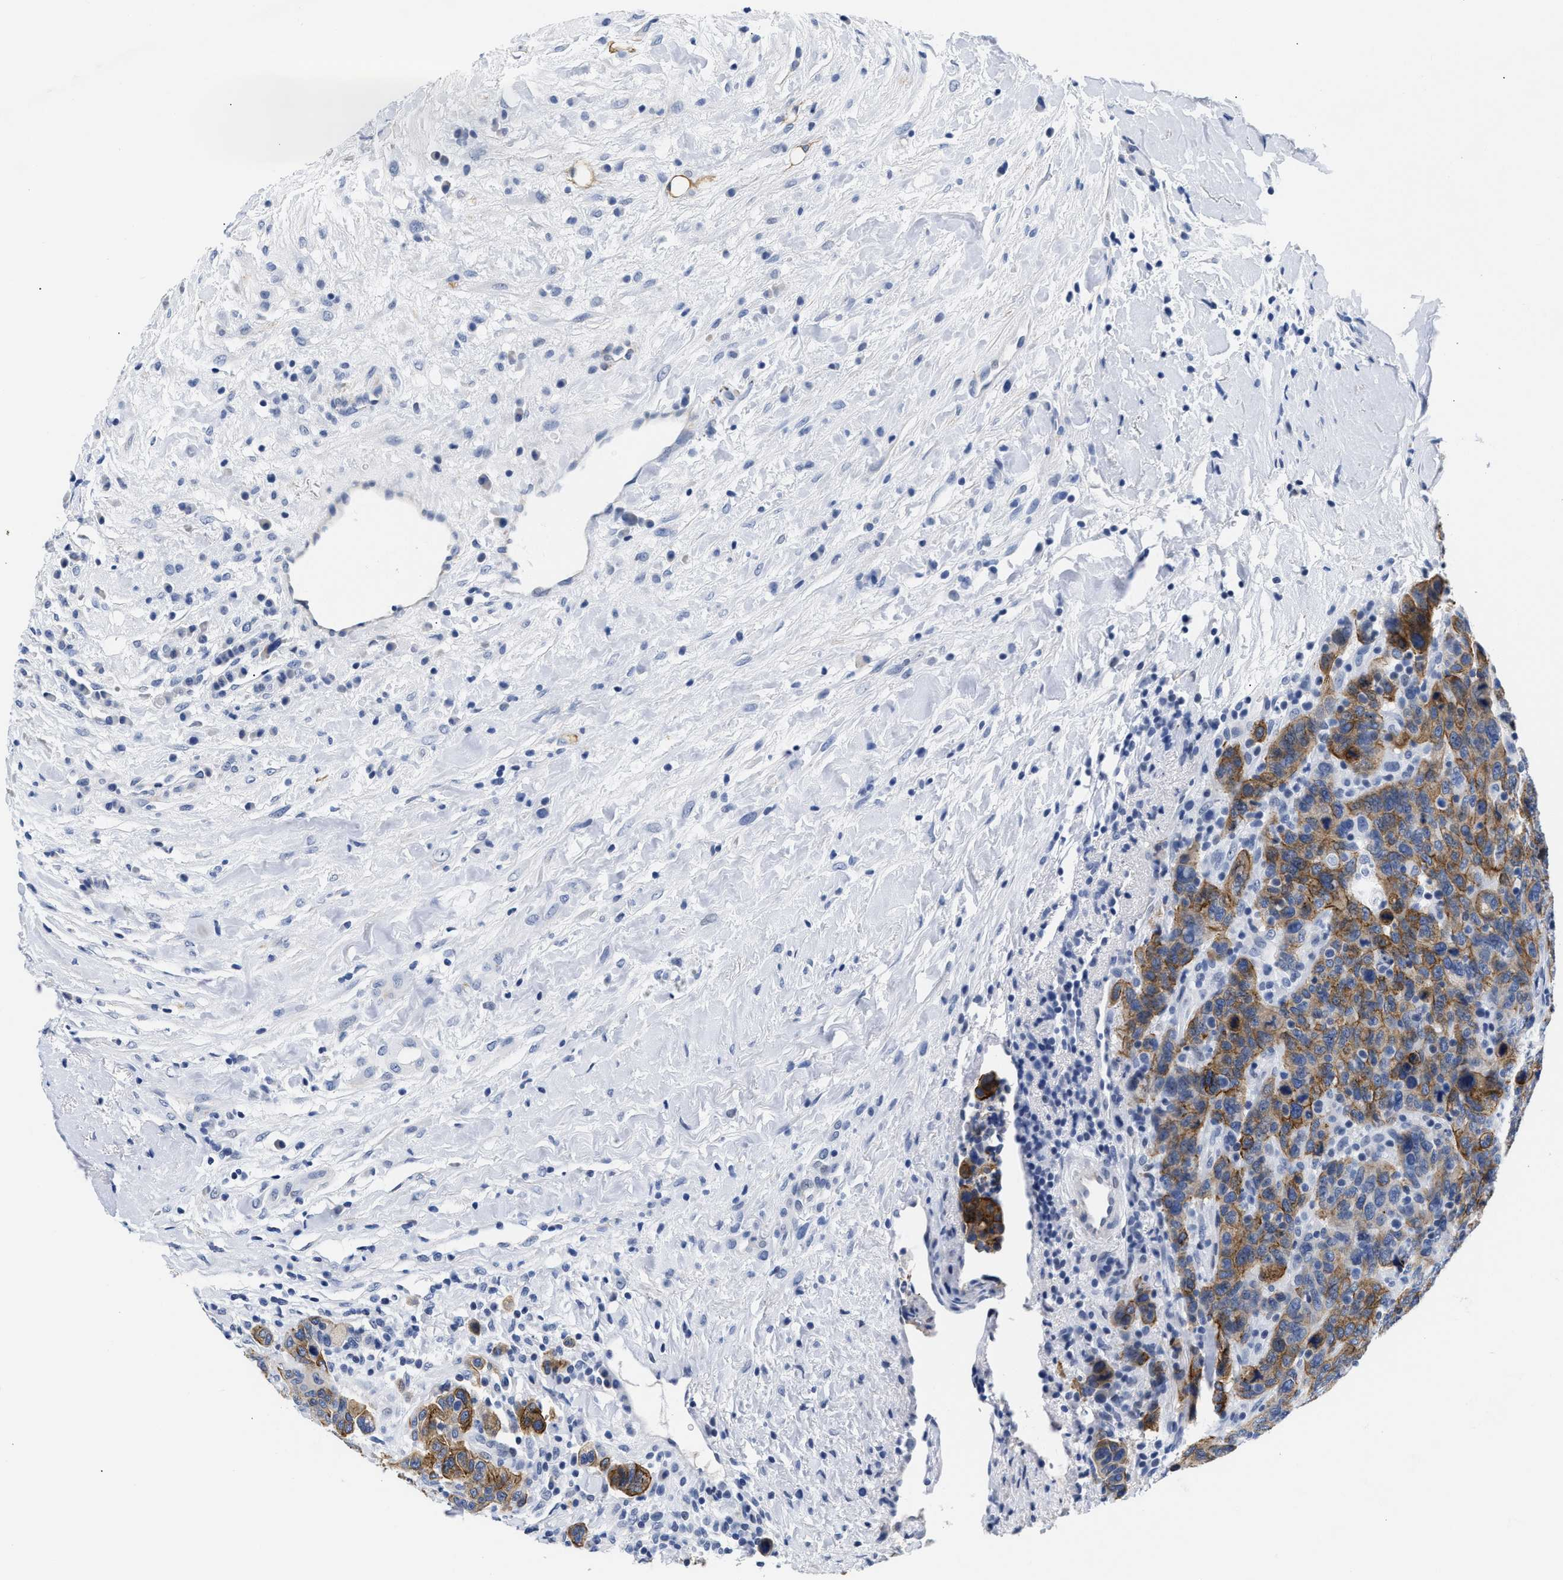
{"staining": {"intensity": "moderate", "quantity": ">75%", "location": "cytoplasmic/membranous"}, "tissue": "breast cancer", "cell_type": "Tumor cells", "image_type": "cancer", "snomed": [{"axis": "morphology", "description": "Duct carcinoma"}, {"axis": "topography", "description": "Breast"}], "caption": "A medium amount of moderate cytoplasmic/membranous positivity is seen in about >75% of tumor cells in breast cancer tissue.", "gene": "TRIM29", "patient": {"sex": "female", "age": 37}}